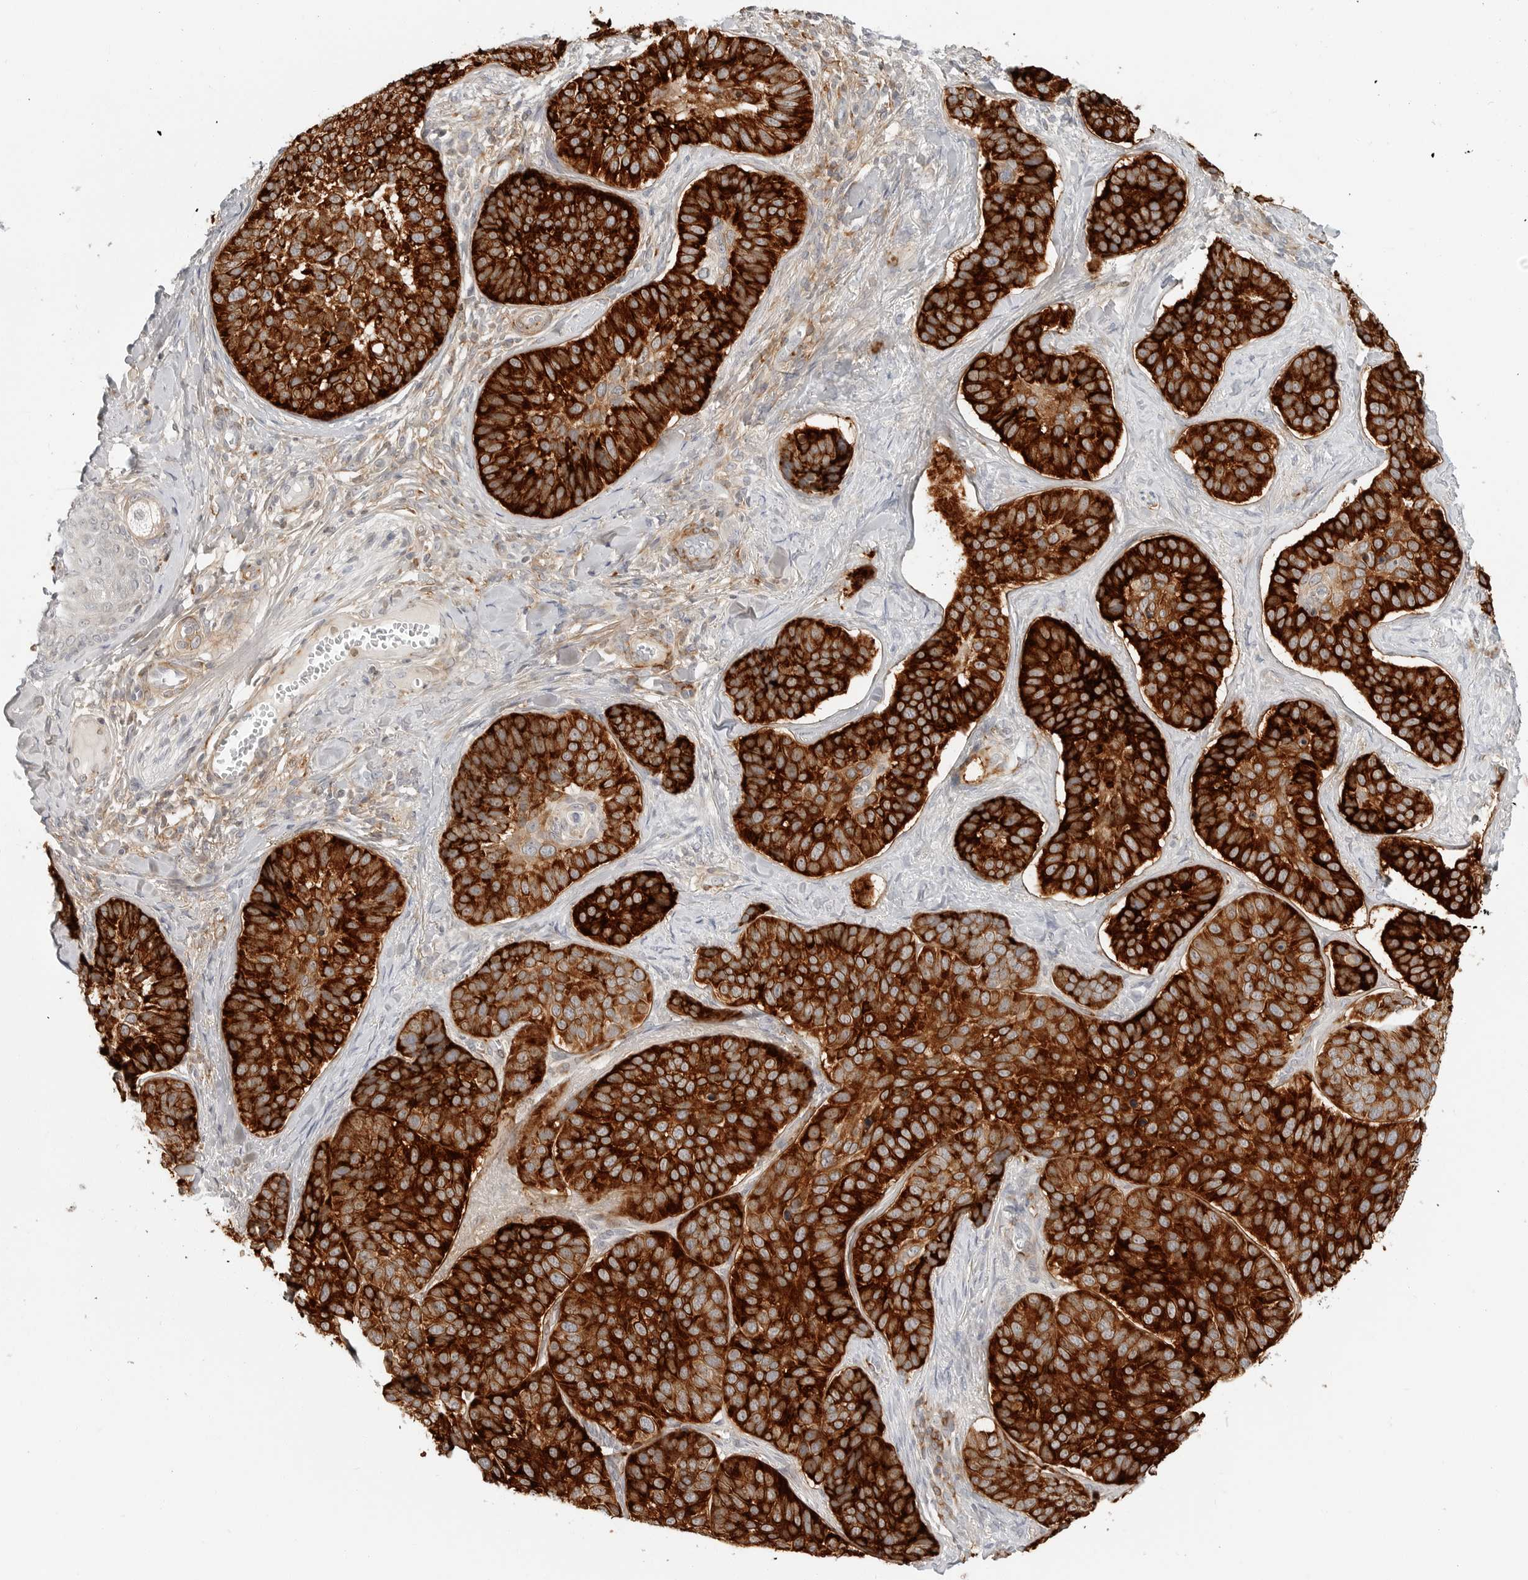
{"staining": {"intensity": "strong", "quantity": ">75%", "location": "cytoplasmic/membranous"}, "tissue": "skin cancer", "cell_type": "Tumor cells", "image_type": "cancer", "snomed": [{"axis": "morphology", "description": "Basal cell carcinoma"}, {"axis": "topography", "description": "Skin"}], "caption": "Tumor cells display high levels of strong cytoplasmic/membranous positivity in about >75% of cells in human skin cancer (basal cell carcinoma).", "gene": "C1QTNF1", "patient": {"sex": "male", "age": 62}}